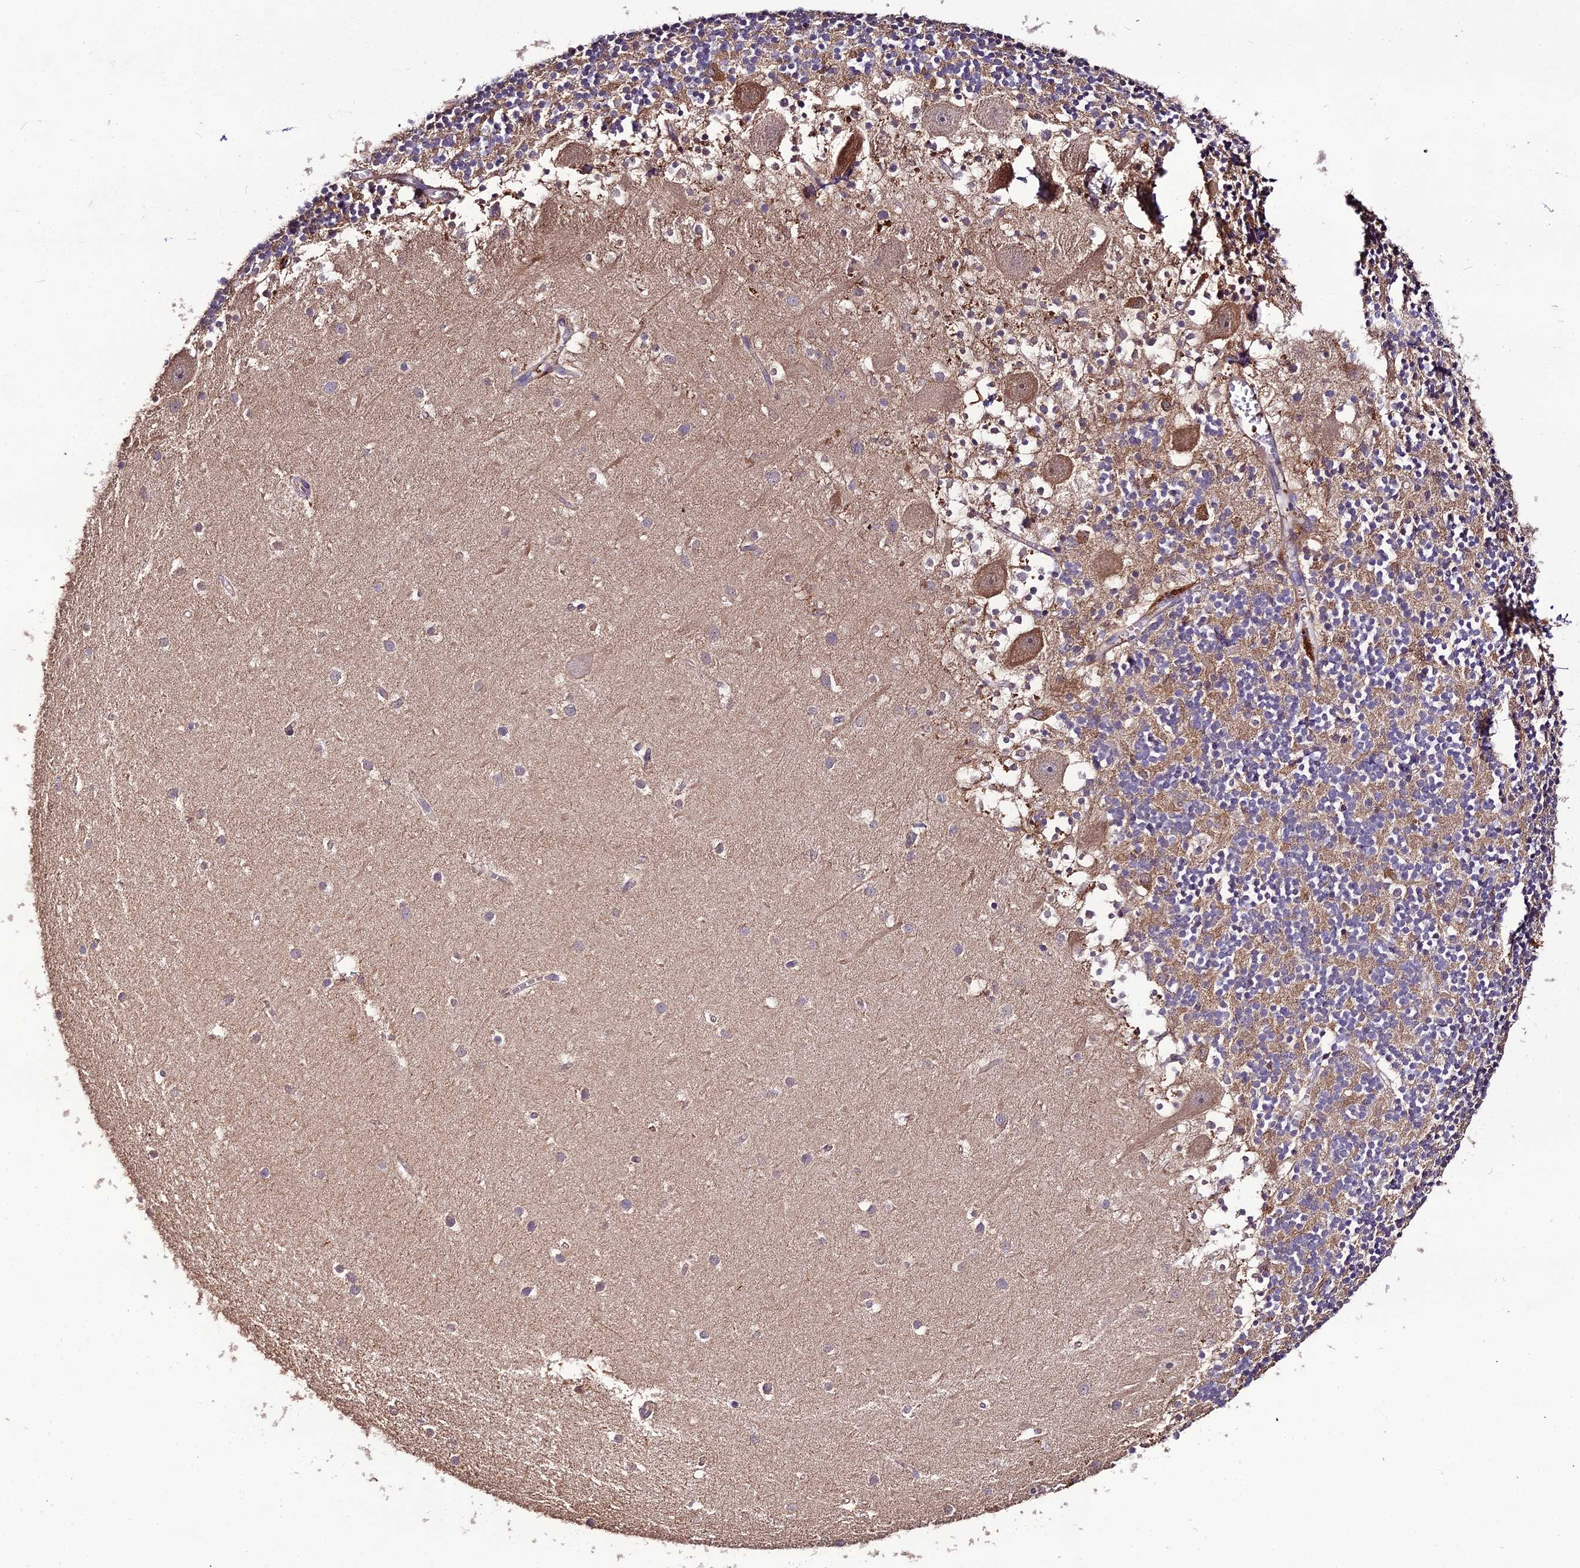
{"staining": {"intensity": "moderate", "quantity": "25%-75%", "location": "cytoplasmic/membranous"}, "tissue": "cerebellum", "cell_type": "Cells in granular layer", "image_type": "normal", "snomed": [{"axis": "morphology", "description": "Normal tissue, NOS"}, {"axis": "topography", "description": "Cerebellum"}], "caption": "Moderate cytoplasmic/membranous protein positivity is seen in approximately 25%-75% of cells in granular layer in cerebellum. (Stains: DAB (3,3'-diaminobenzidine) in brown, nuclei in blue, Microscopy: brightfield microscopy at high magnification).", "gene": "KCTD16", "patient": {"sex": "male", "age": 54}}